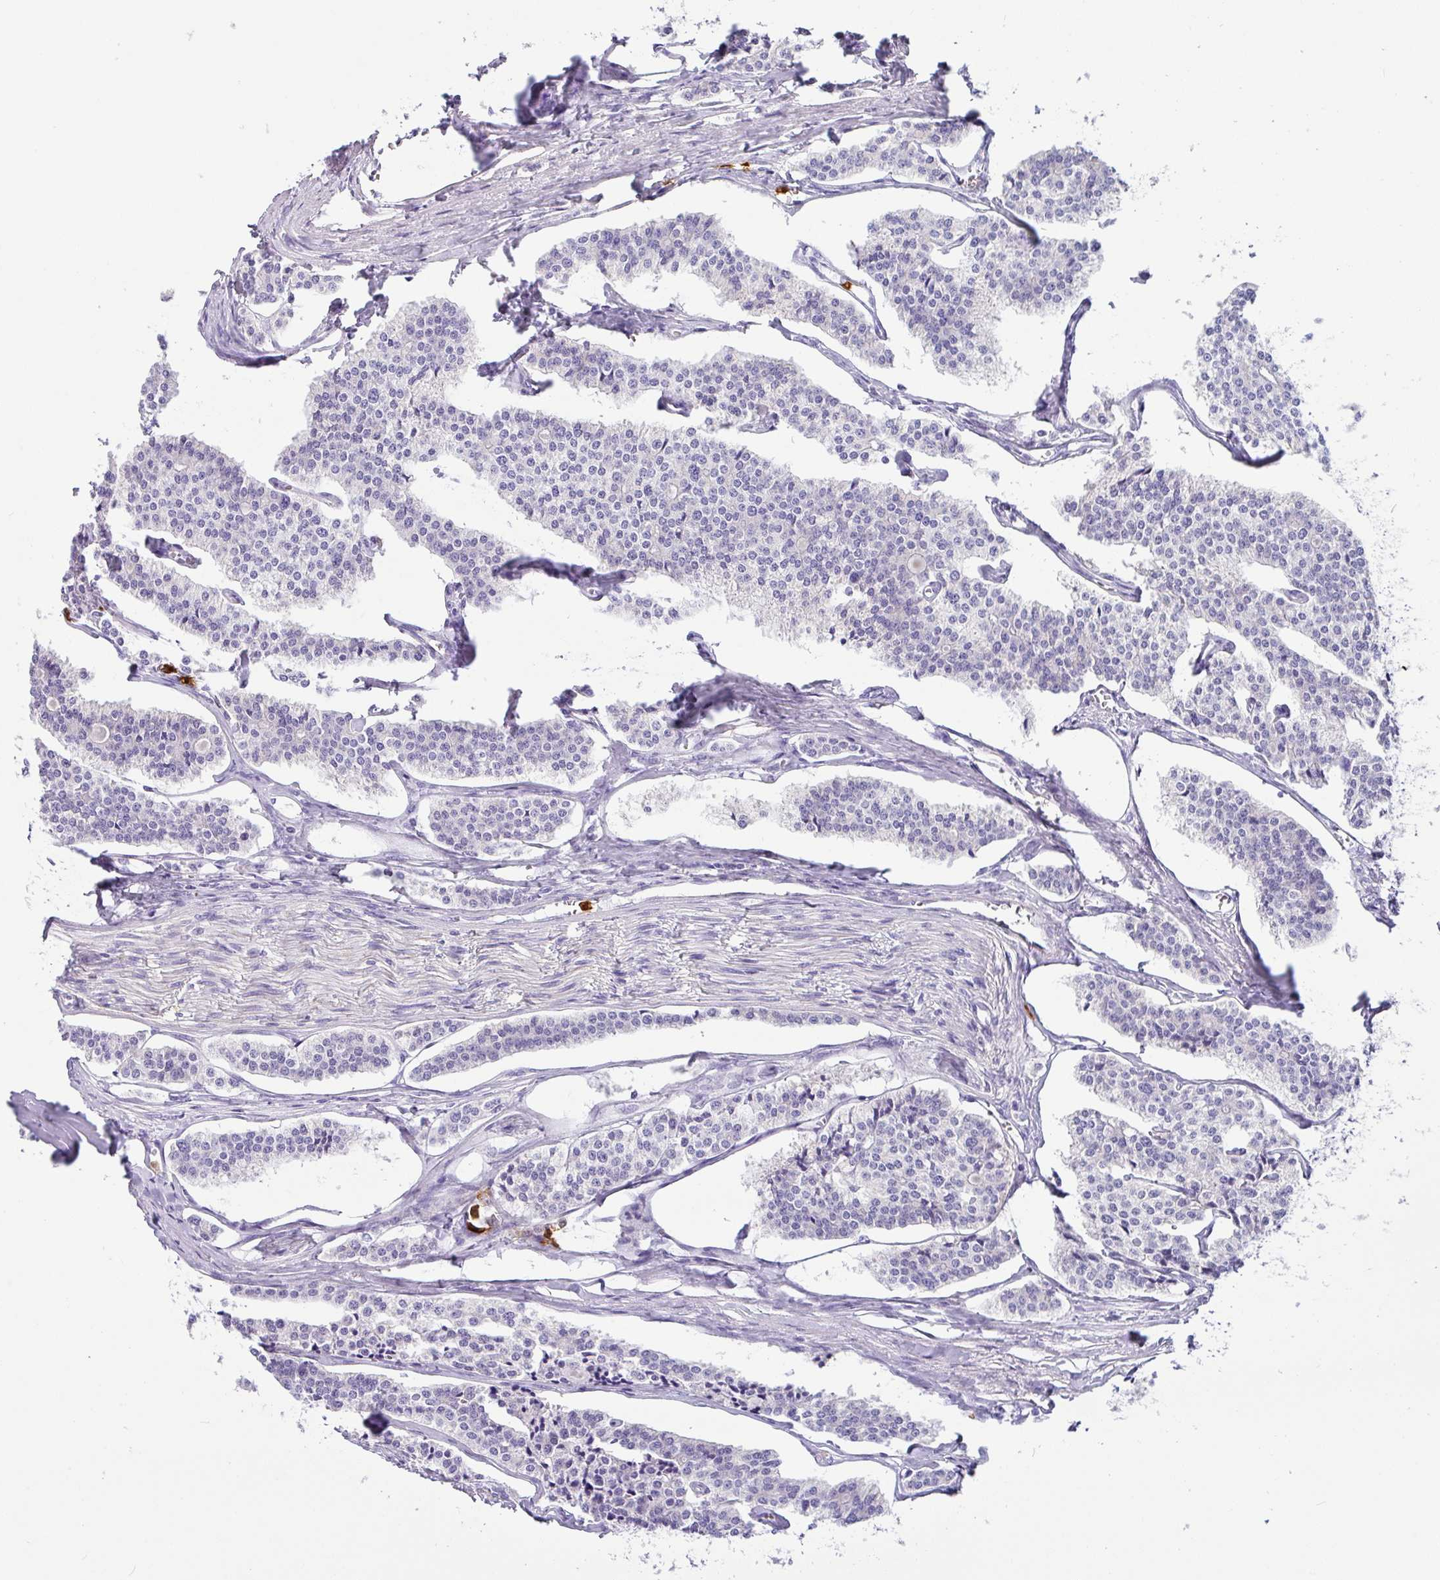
{"staining": {"intensity": "negative", "quantity": "none", "location": "none"}, "tissue": "carcinoid", "cell_type": "Tumor cells", "image_type": "cancer", "snomed": [{"axis": "morphology", "description": "Carcinoid, malignant, NOS"}, {"axis": "topography", "description": "Small intestine"}], "caption": "This histopathology image is of carcinoid (malignant) stained with immunohistochemistry to label a protein in brown with the nuclei are counter-stained blue. There is no positivity in tumor cells.", "gene": "SH2D3C", "patient": {"sex": "male", "age": 63}}